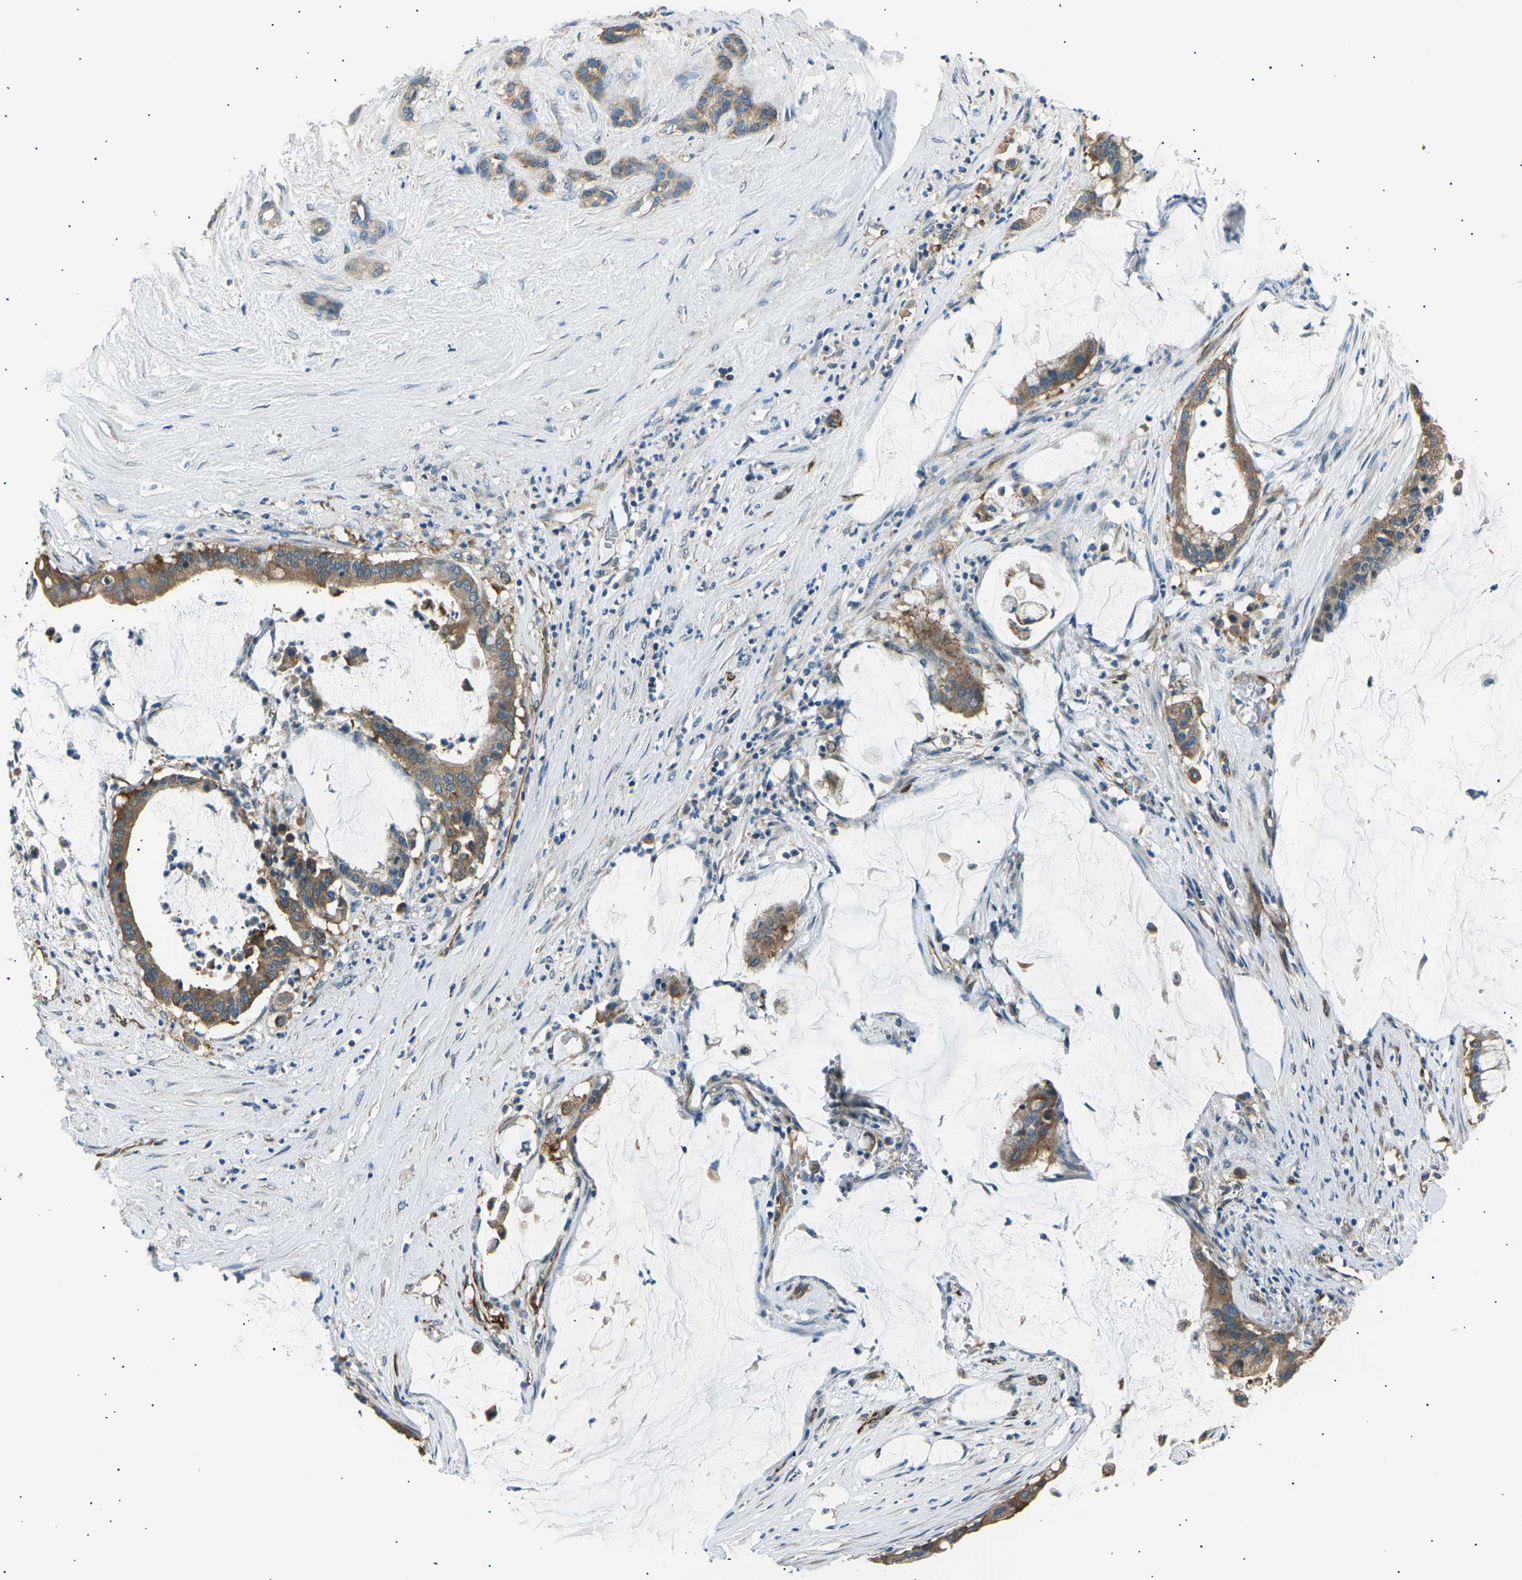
{"staining": {"intensity": "moderate", "quantity": ">75%", "location": "cytoplasmic/membranous"}, "tissue": "pancreatic cancer", "cell_type": "Tumor cells", "image_type": "cancer", "snomed": [{"axis": "morphology", "description": "Adenocarcinoma, NOS"}, {"axis": "topography", "description": "Pancreas"}], "caption": "Immunohistochemical staining of human pancreatic cancer displays medium levels of moderate cytoplasmic/membranous protein expression in approximately >75% of tumor cells.", "gene": "SLK", "patient": {"sex": "male", "age": 41}}